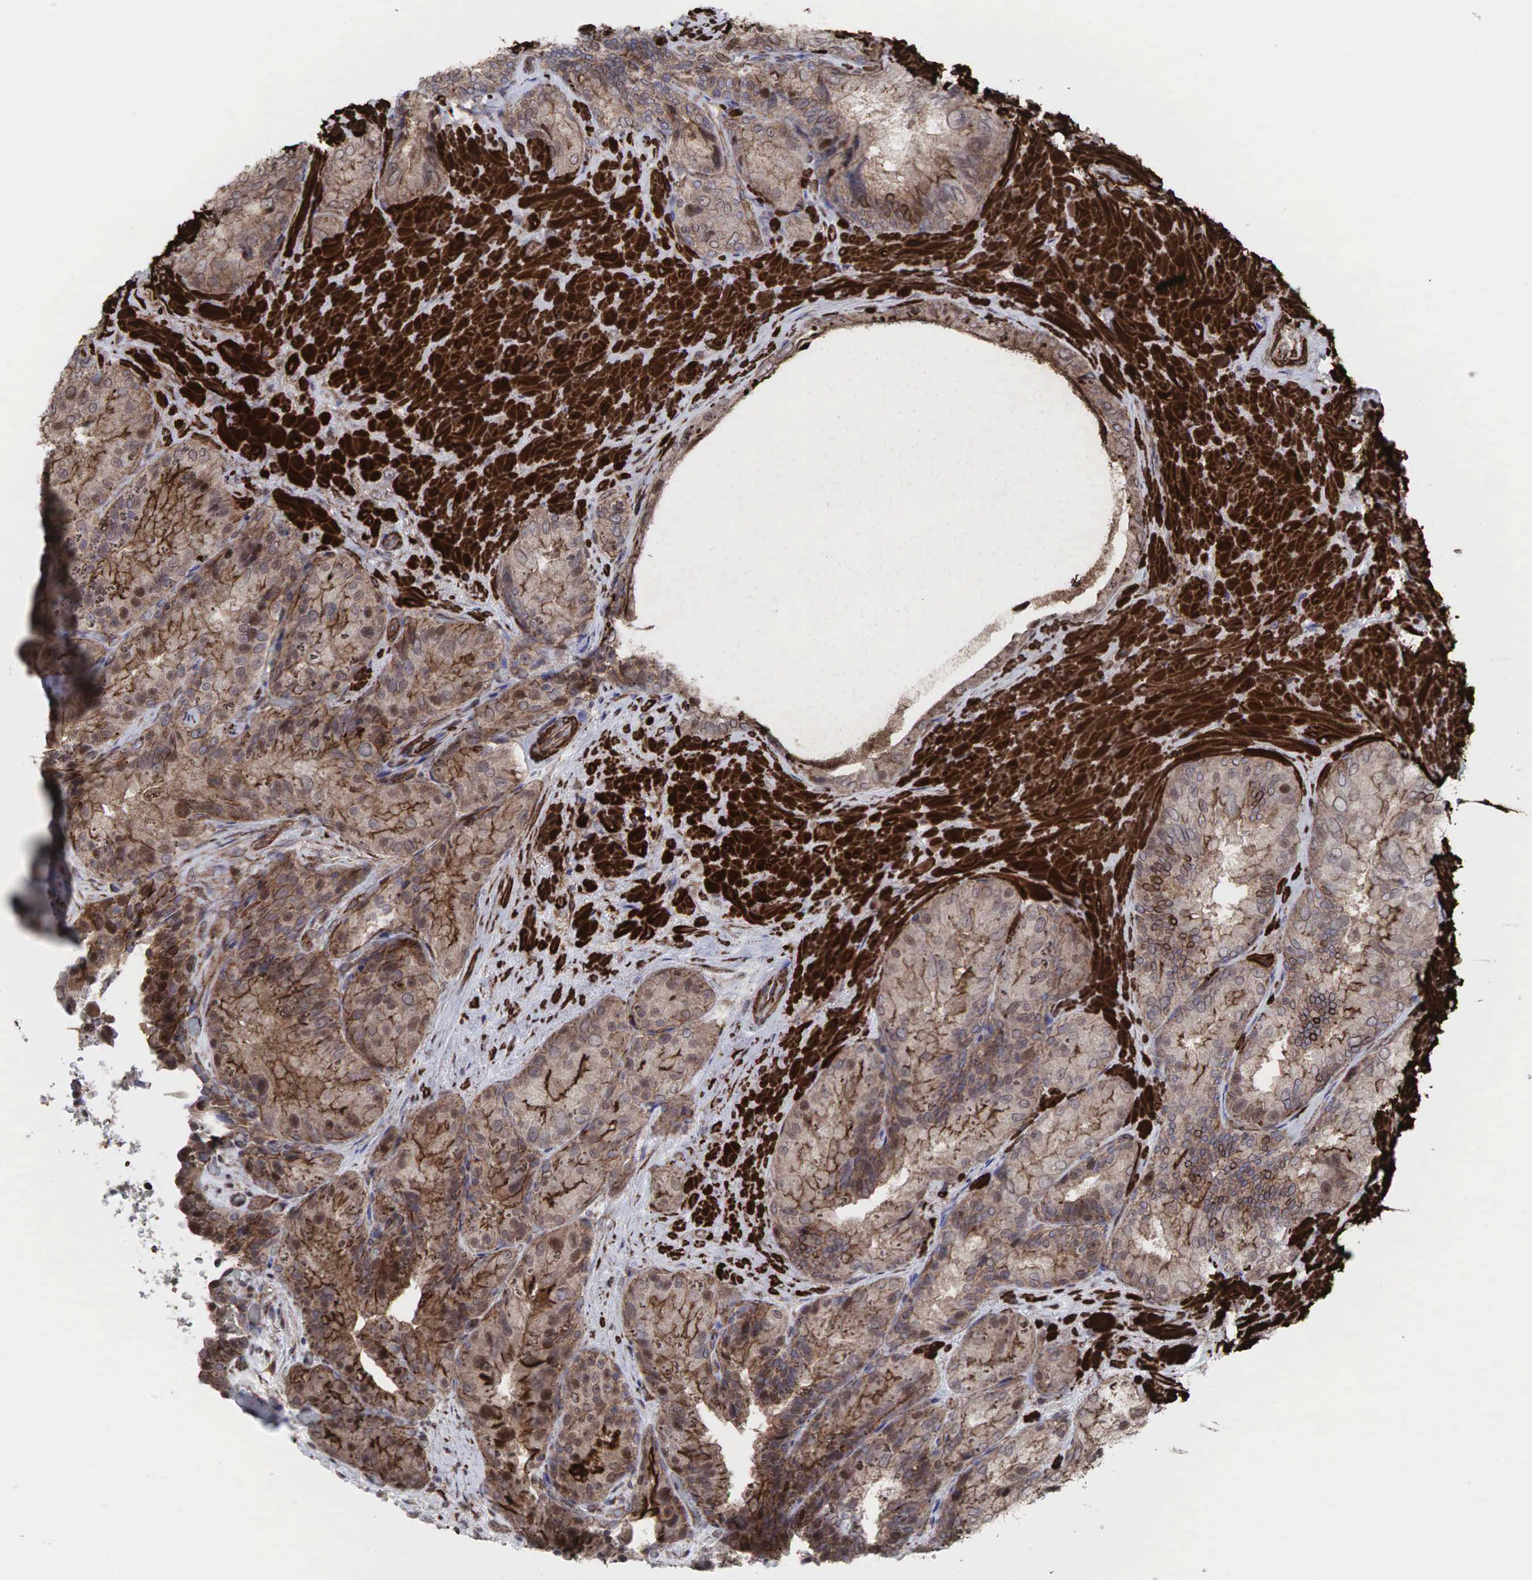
{"staining": {"intensity": "moderate", "quantity": "25%-75%", "location": "cytoplasmic/membranous"}, "tissue": "seminal vesicle", "cell_type": "Glandular cells", "image_type": "normal", "snomed": [{"axis": "morphology", "description": "Normal tissue, NOS"}, {"axis": "topography", "description": "Seminal veicle"}], "caption": "This histopathology image exhibits normal seminal vesicle stained with IHC to label a protein in brown. The cytoplasmic/membranous of glandular cells show moderate positivity for the protein. Nuclei are counter-stained blue.", "gene": "GPRASP1", "patient": {"sex": "male", "age": 69}}